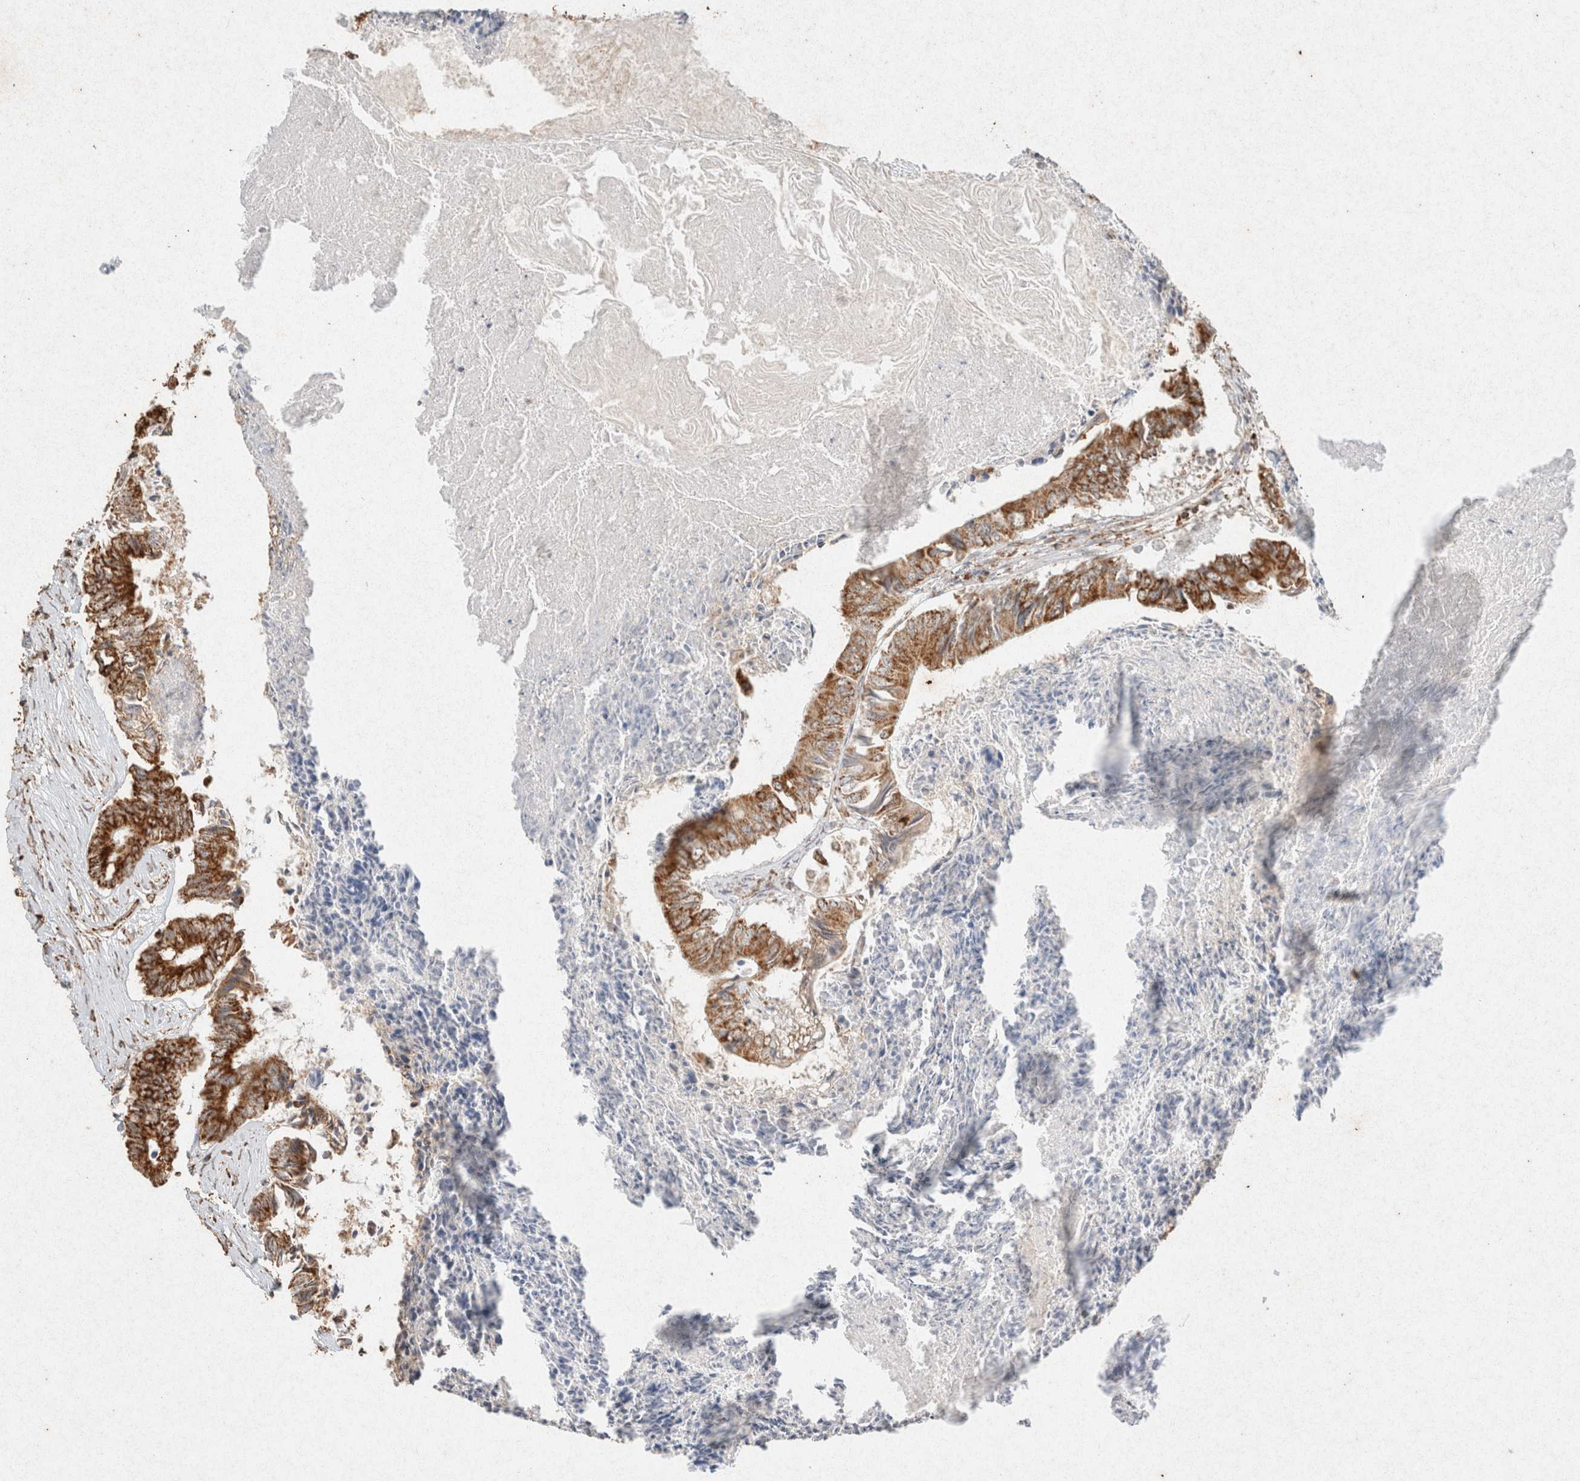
{"staining": {"intensity": "moderate", "quantity": ">75%", "location": "cytoplasmic/membranous"}, "tissue": "colorectal cancer", "cell_type": "Tumor cells", "image_type": "cancer", "snomed": [{"axis": "morphology", "description": "Adenocarcinoma, NOS"}, {"axis": "topography", "description": "Rectum"}], "caption": "Protein staining by IHC displays moderate cytoplasmic/membranous positivity in about >75% of tumor cells in colorectal cancer. (DAB IHC, brown staining for protein, blue staining for nuclei).", "gene": "SDC2", "patient": {"sex": "male", "age": 63}}